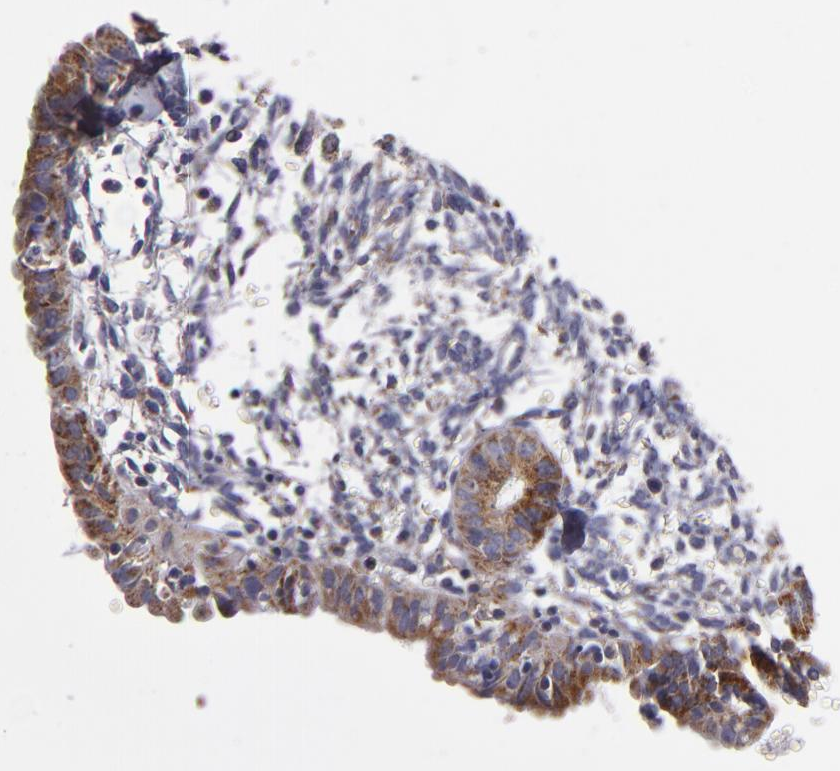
{"staining": {"intensity": "negative", "quantity": "none", "location": "none"}, "tissue": "endometrium", "cell_type": "Cells in endometrial stroma", "image_type": "normal", "snomed": [{"axis": "morphology", "description": "Normal tissue, NOS"}, {"axis": "topography", "description": "Endometrium"}], "caption": "Immunohistochemistry (IHC) image of benign endometrium: endometrium stained with DAB (3,3'-diaminobenzidine) displays no significant protein staining in cells in endometrial stroma.", "gene": "CLTA", "patient": {"sex": "female", "age": 61}}